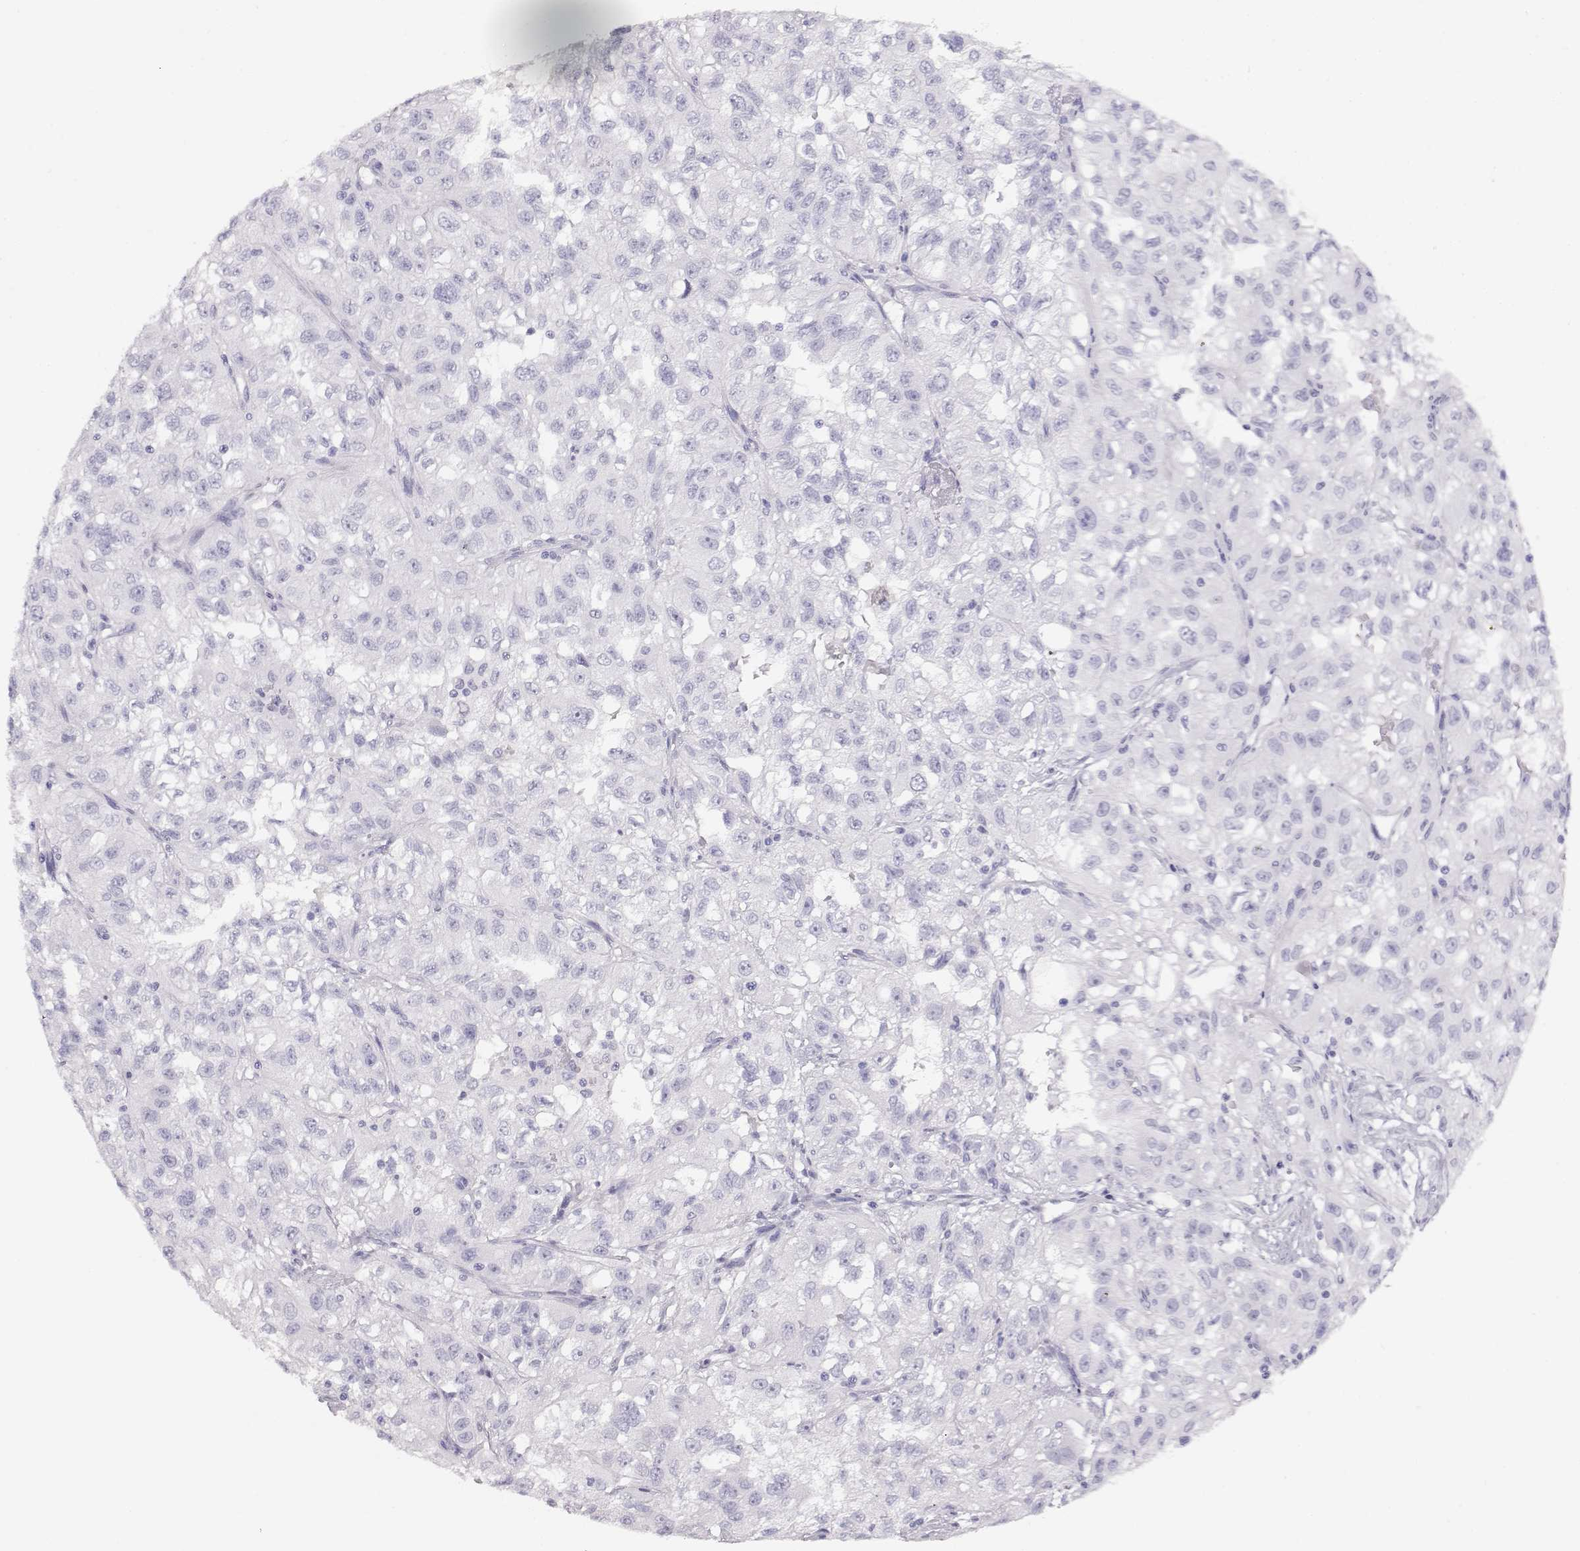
{"staining": {"intensity": "negative", "quantity": "none", "location": "none"}, "tissue": "renal cancer", "cell_type": "Tumor cells", "image_type": "cancer", "snomed": [{"axis": "morphology", "description": "Adenocarcinoma, NOS"}, {"axis": "topography", "description": "Kidney"}], "caption": "IHC image of neoplastic tissue: human renal adenocarcinoma stained with DAB demonstrates no significant protein staining in tumor cells.", "gene": "TKTL1", "patient": {"sex": "male", "age": 64}}